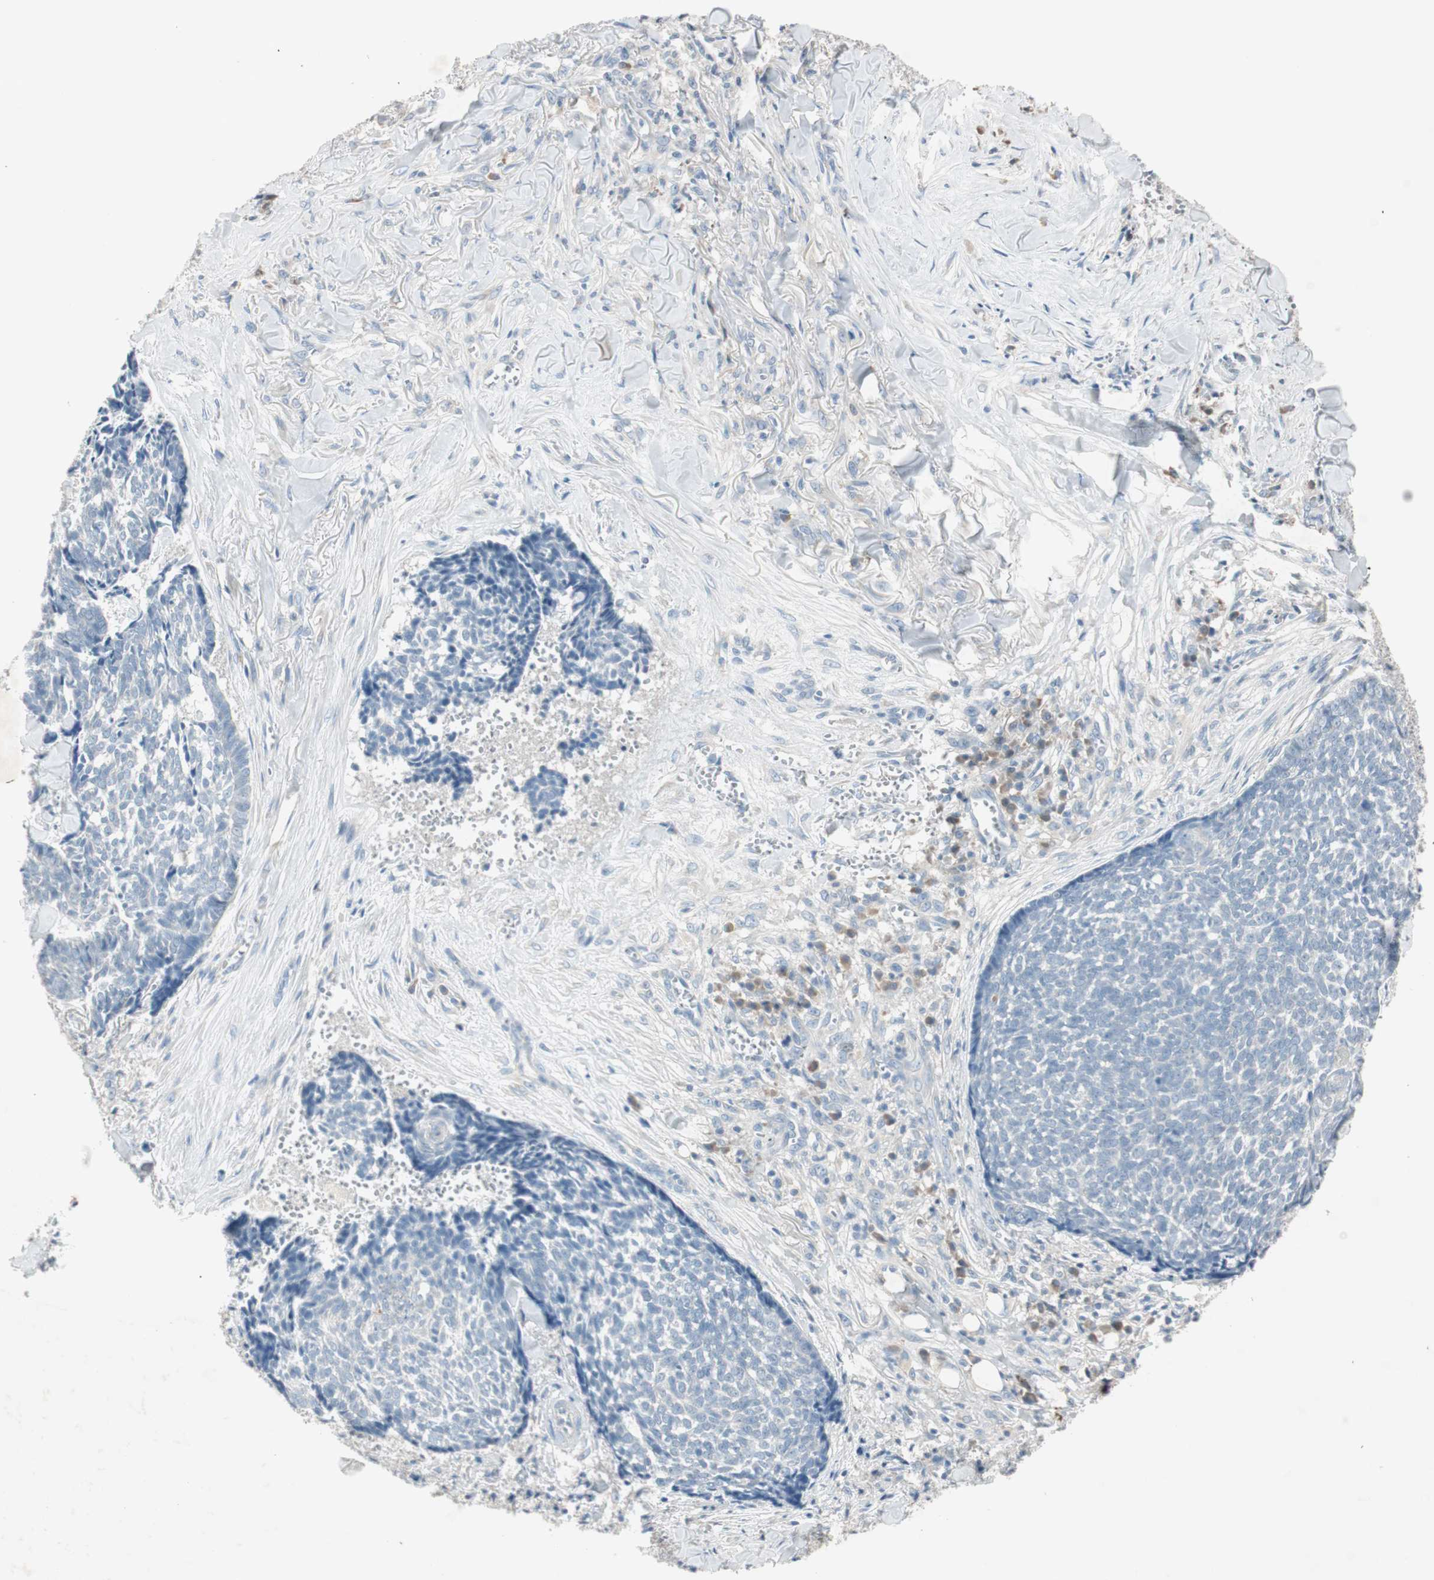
{"staining": {"intensity": "negative", "quantity": "none", "location": "none"}, "tissue": "skin cancer", "cell_type": "Tumor cells", "image_type": "cancer", "snomed": [{"axis": "morphology", "description": "Basal cell carcinoma"}, {"axis": "topography", "description": "Skin"}], "caption": "There is no significant positivity in tumor cells of basal cell carcinoma (skin).", "gene": "KHK", "patient": {"sex": "male", "age": 84}}